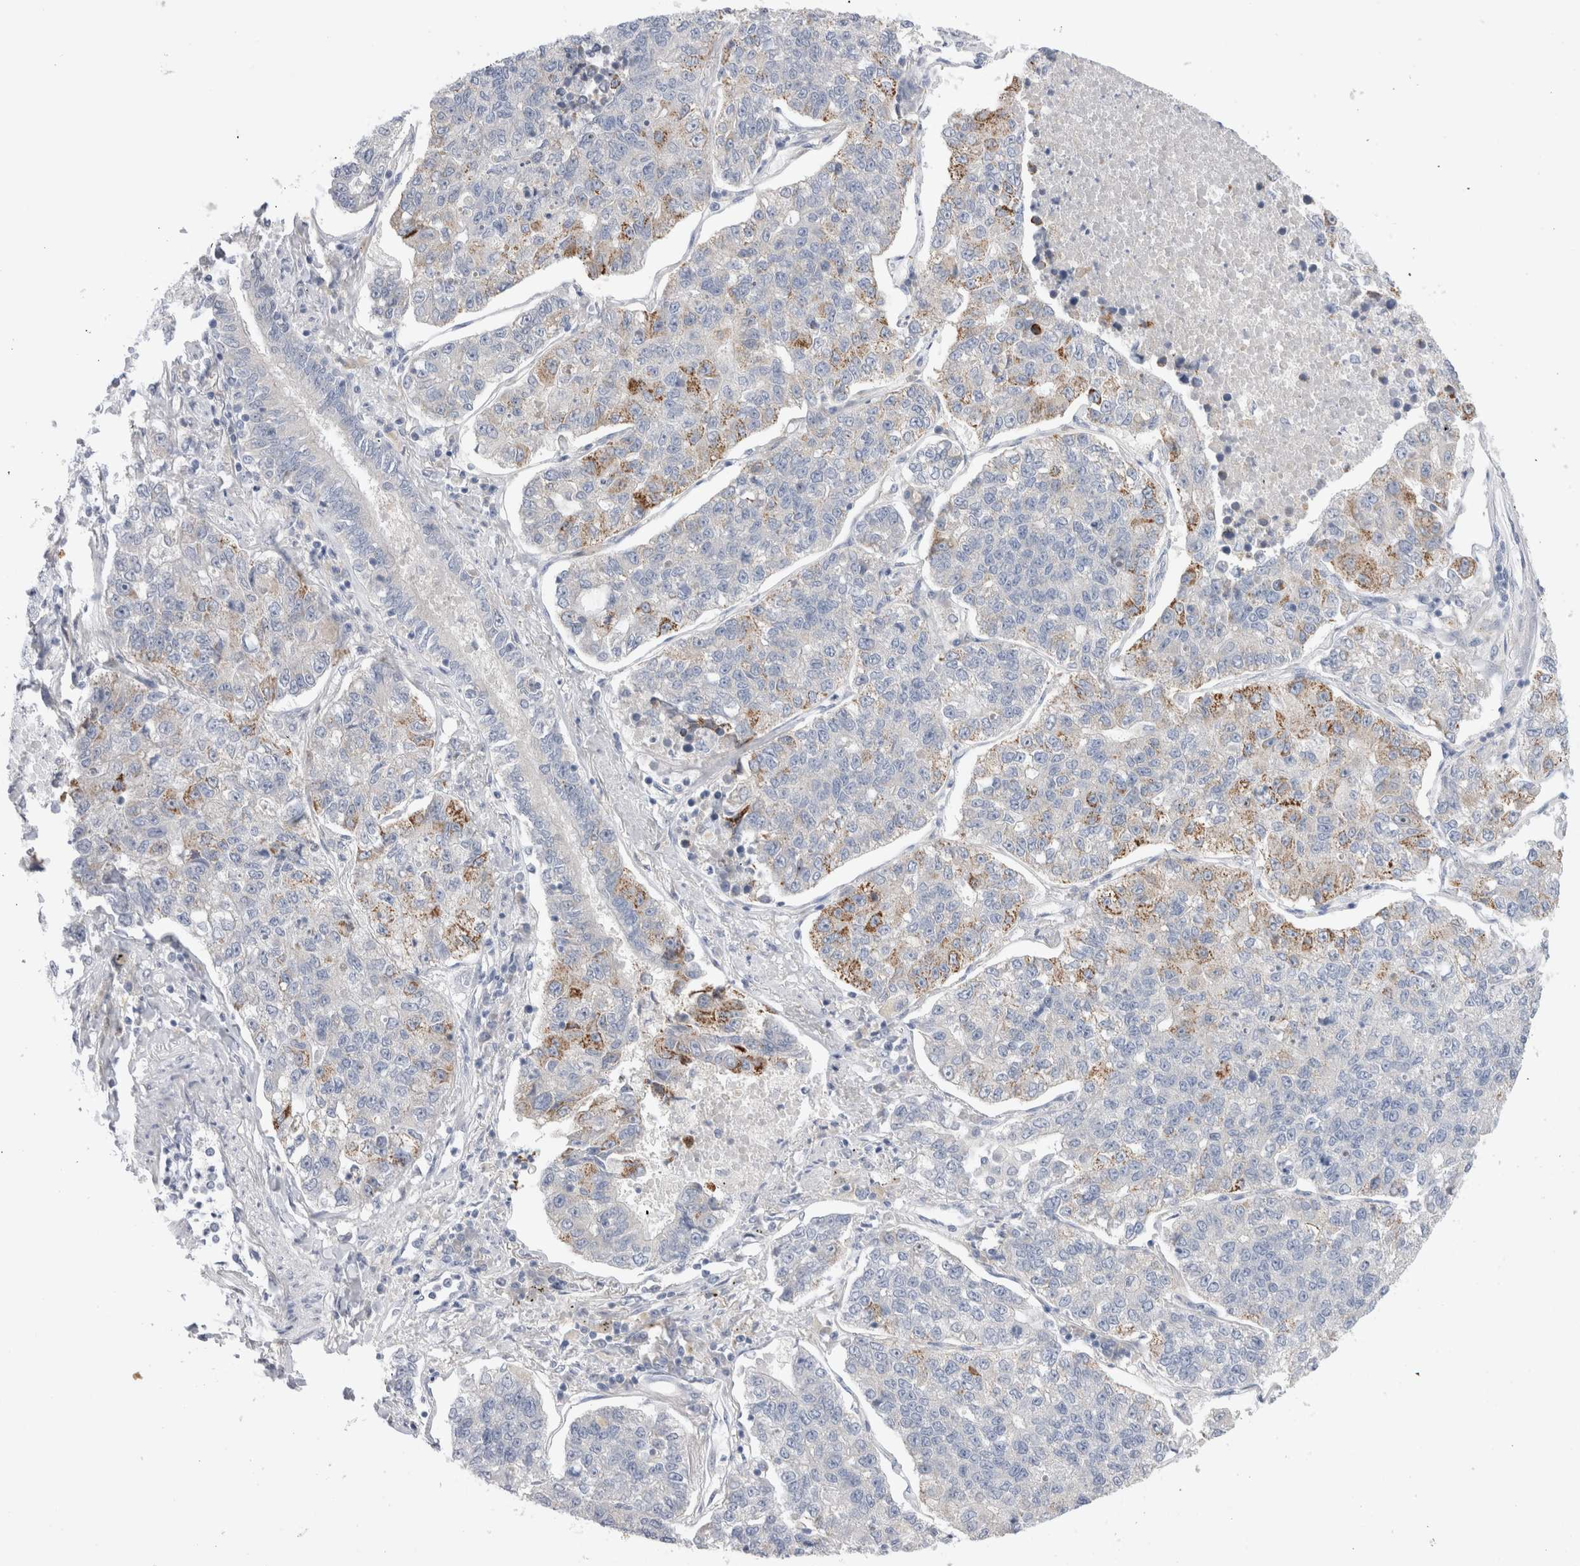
{"staining": {"intensity": "moderate", "quantity": "<25%", "location": "cytoplasmic/membranous"}, "tissue": "lung cancer", "cell_type": "Tumor cells", "image_type": "cancer", "snomed": [{"axis": "morphology", "description": "Adenocarcinoma, NOS"}, {"axis": "topography", "description": "Lung"}], "caption": "The histopathology image exhibits a brown stain indicating the presence of a protein in the cytoplasmic/membranous of tumor cells in lung adenocarcinoma.", "gene": "RBM12B", "patient": {"sex": "male", "age": 49}}